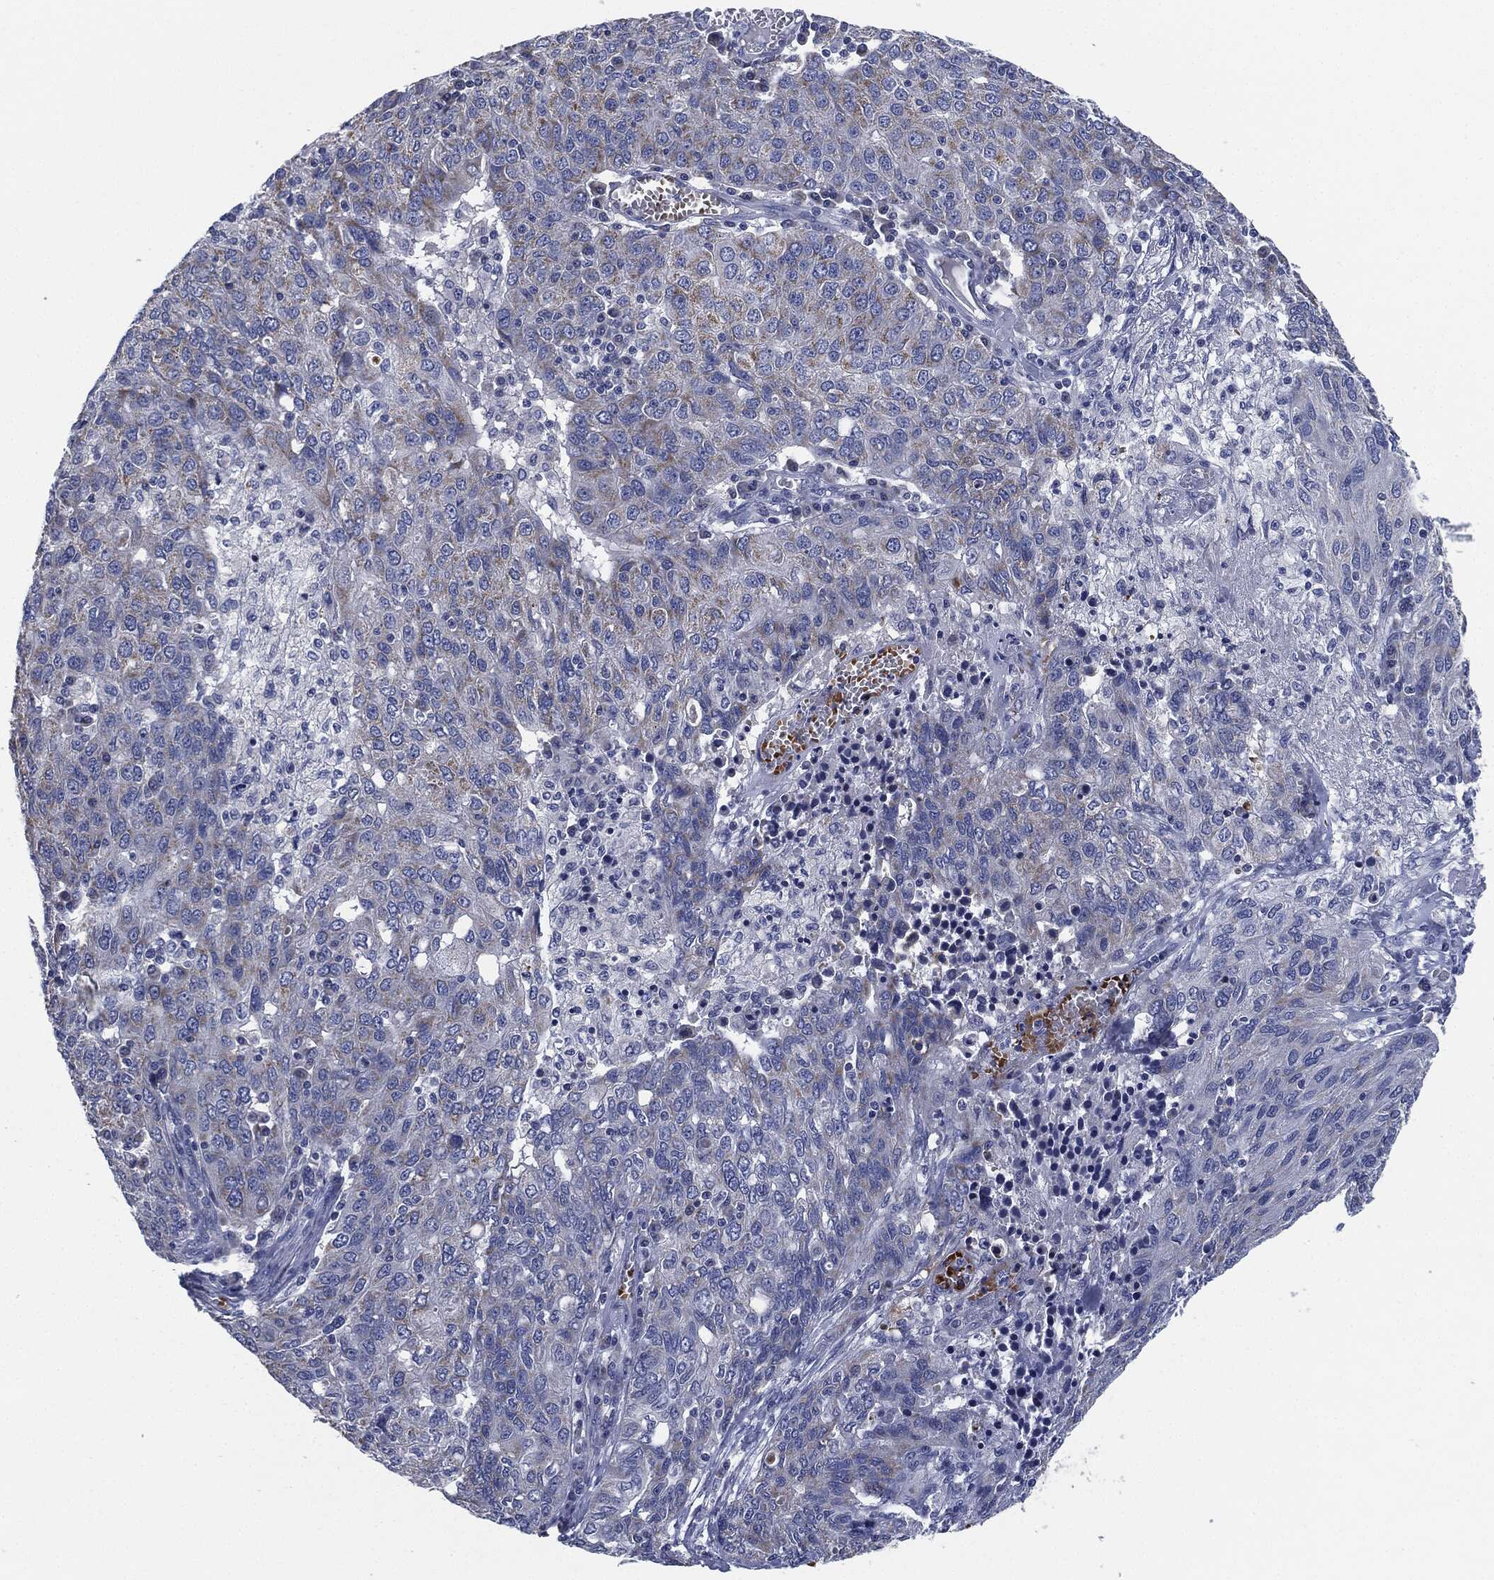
{"staining": {"intensity": "weak", "quantity": "<25%", "location": "cytoplasmic/membranous"}, "tissue": "ovarian cancer", "cell_type": "Tumor cells", "image_type": "cancer", "snomed": [{"axis": "morphology", "description": "Carcinoma, endometroid"}, {"axis": "topography", "description": "Ovary"}], "caption": "Endometroid carcinoma (ovarian) was stained to show a protein in brown. There is no significant staining in tumor cells. The staining was performed using DAB (3,3'-diaminobenzidine) to visualize the protein expression in brown, while the nuclei were stained in blue with hematoxylin (Magnification: 20x).", "gene": "SIGLEC9", "patient": {"sex": "female", "age": 50}}